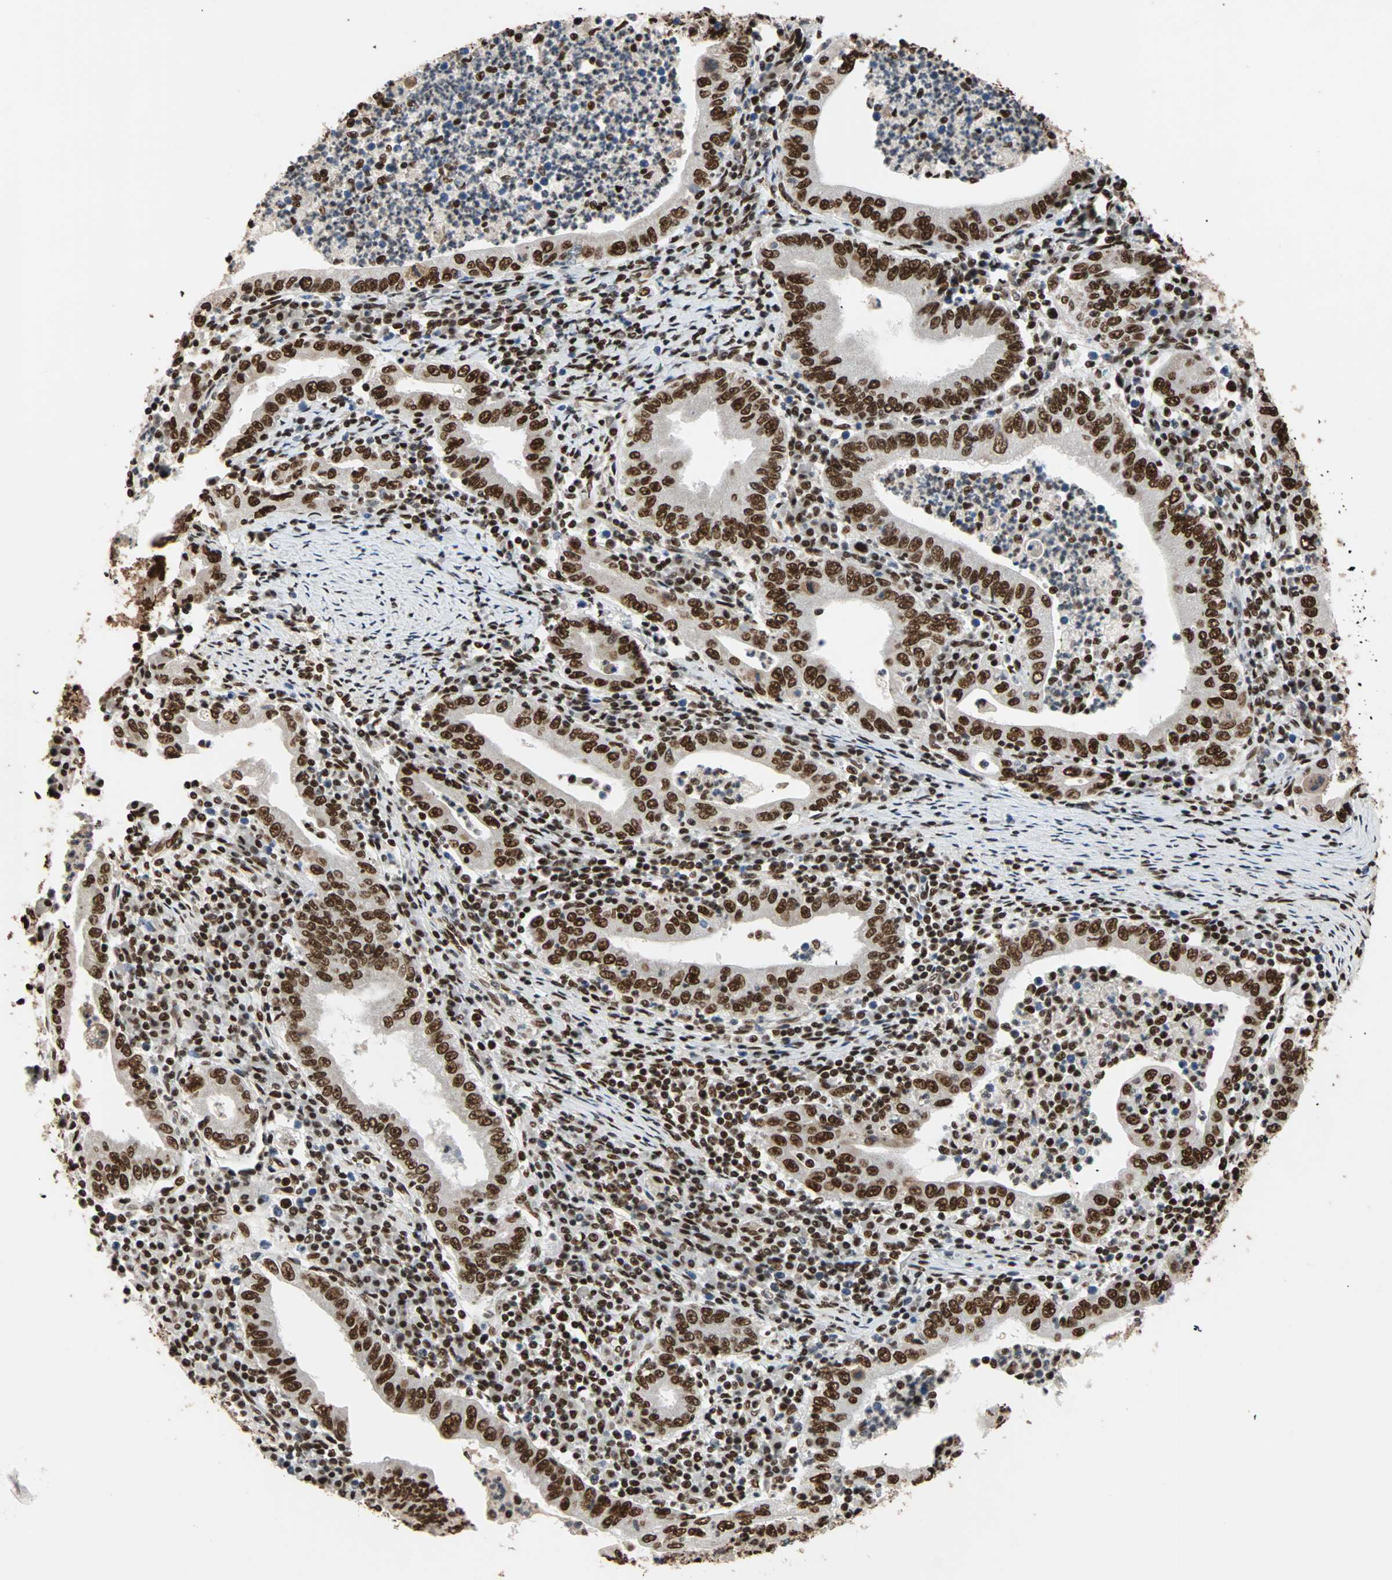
{"staining": {"intensity": "strong", "quantity": ">75%", "location": "nuclear"}, "tissue": "stomach cancer", "cell_type": "Tumor cells", "image_type": "cancer", "snomed": [{"axis": "morphology", "description": "Normal tissue, NOS"}, {"axis": "morphology", "description": "Adenocarcinoma, NOS"}, {"axis": "topography", "description": "Esophagus"}, {"axis": "topography", "description": "Stomach, upper"}, {"axis": "topography", "description": "Peripheral nerve tissue"}], "caption": "Brown immunohistochemical staining in adenocarcinoma (stomach) demonstrates strong nuclear staining in approximately >75% of tumor cells. Ihc stains the protein of interest in brown and the nuclei are stained blue.", "gene": "ILF2", "patient": {"sex": "male", "age": 62}}